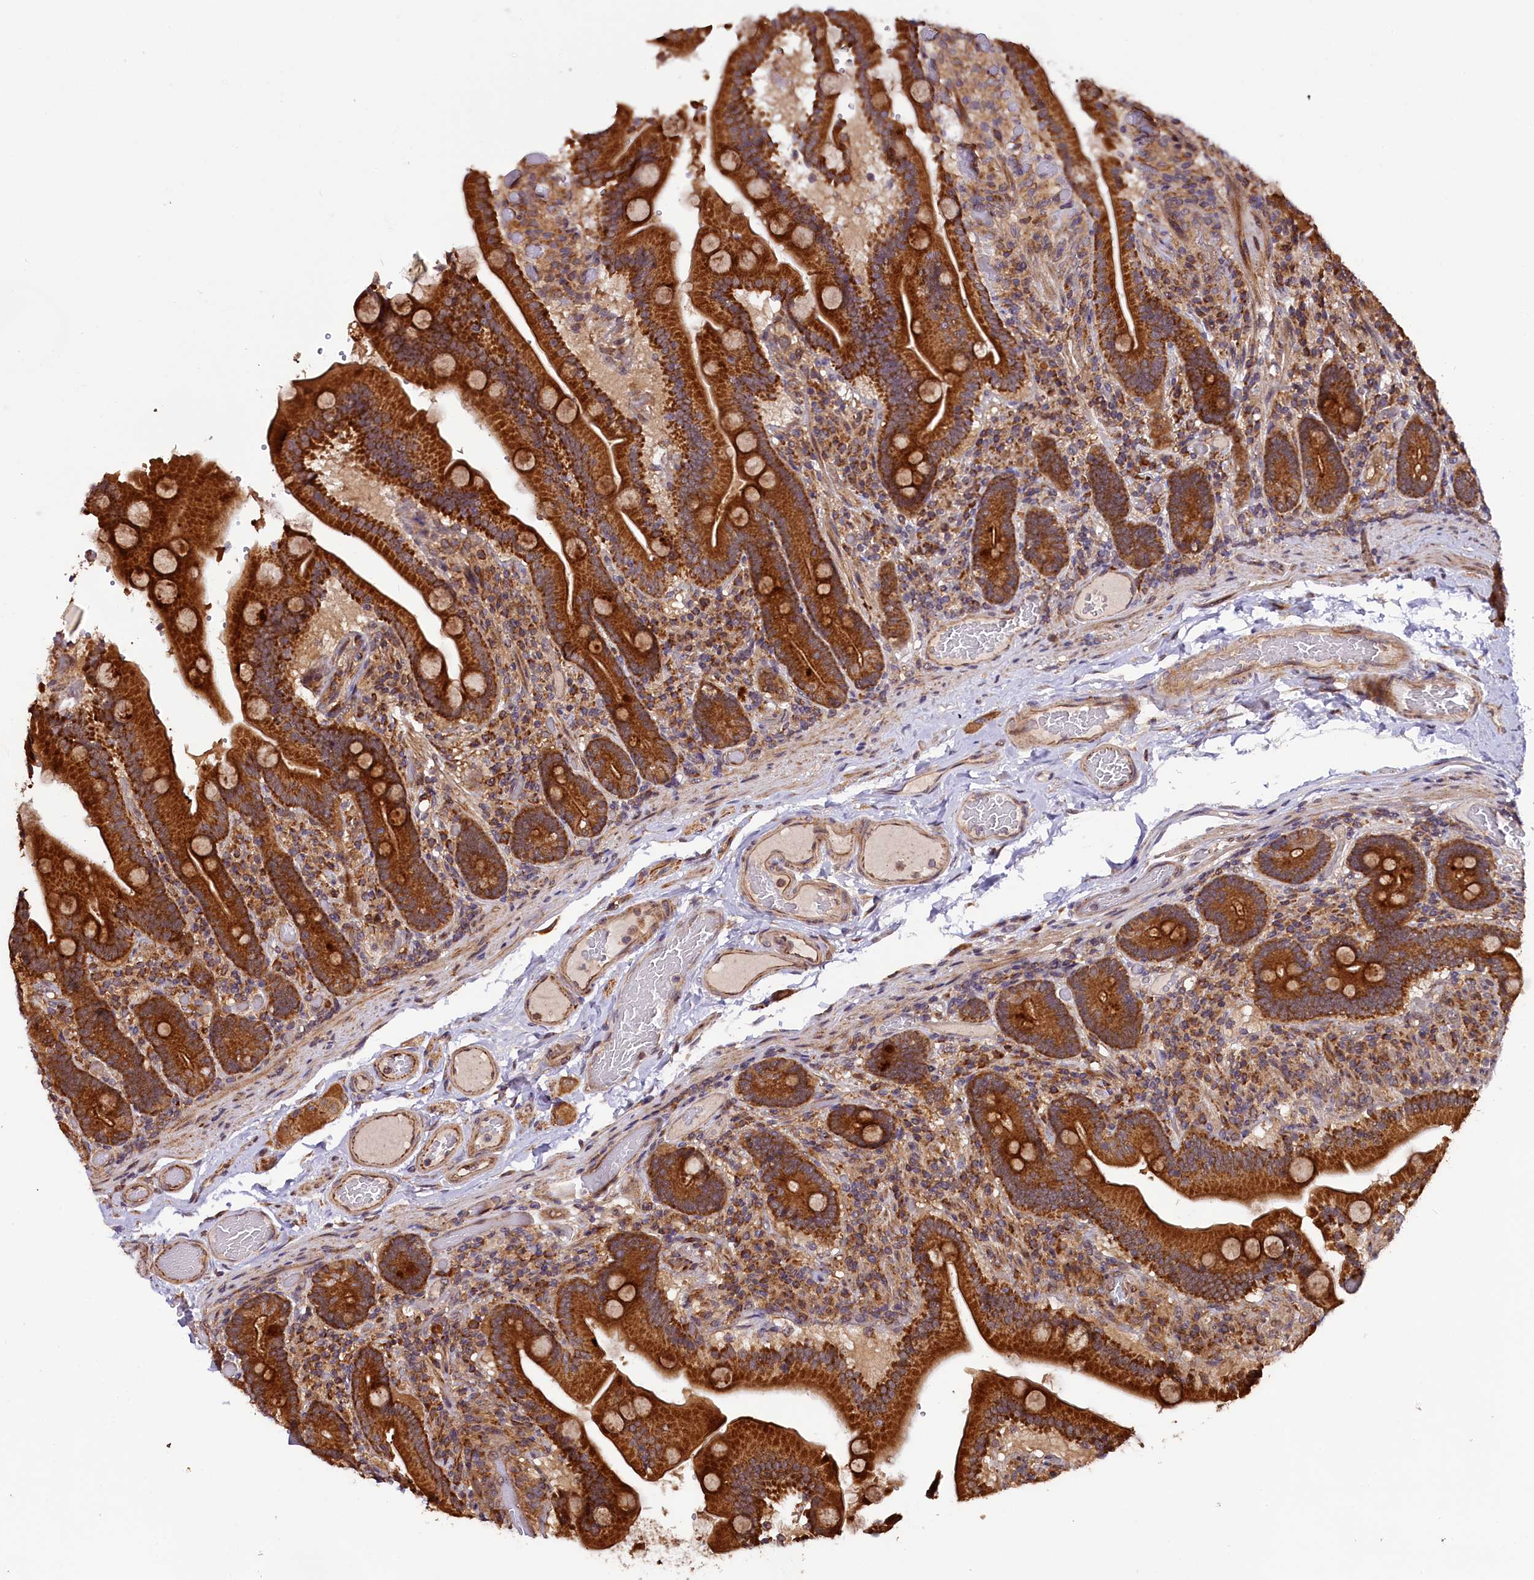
{"staining": {"intensity": "strong", "quantity": ">75%", "location": "cytoplasmic/membranous"}, "tissue": "duodenum", "cell_type": "Glandular cells", "image_type": "normal", "snomed": [{"axis": "morphology", "description": "Normal tissue, NOS"}, {"axis": "topography", "description": "Duodenum"}], "caption": "Glandular cells demonstrate strong cytoplasmic/membranous staining in approximately >75% of cells in unremarkable duodenum.", "gene": "DOHH", "patient": {"sex": "female", "age": 62}}